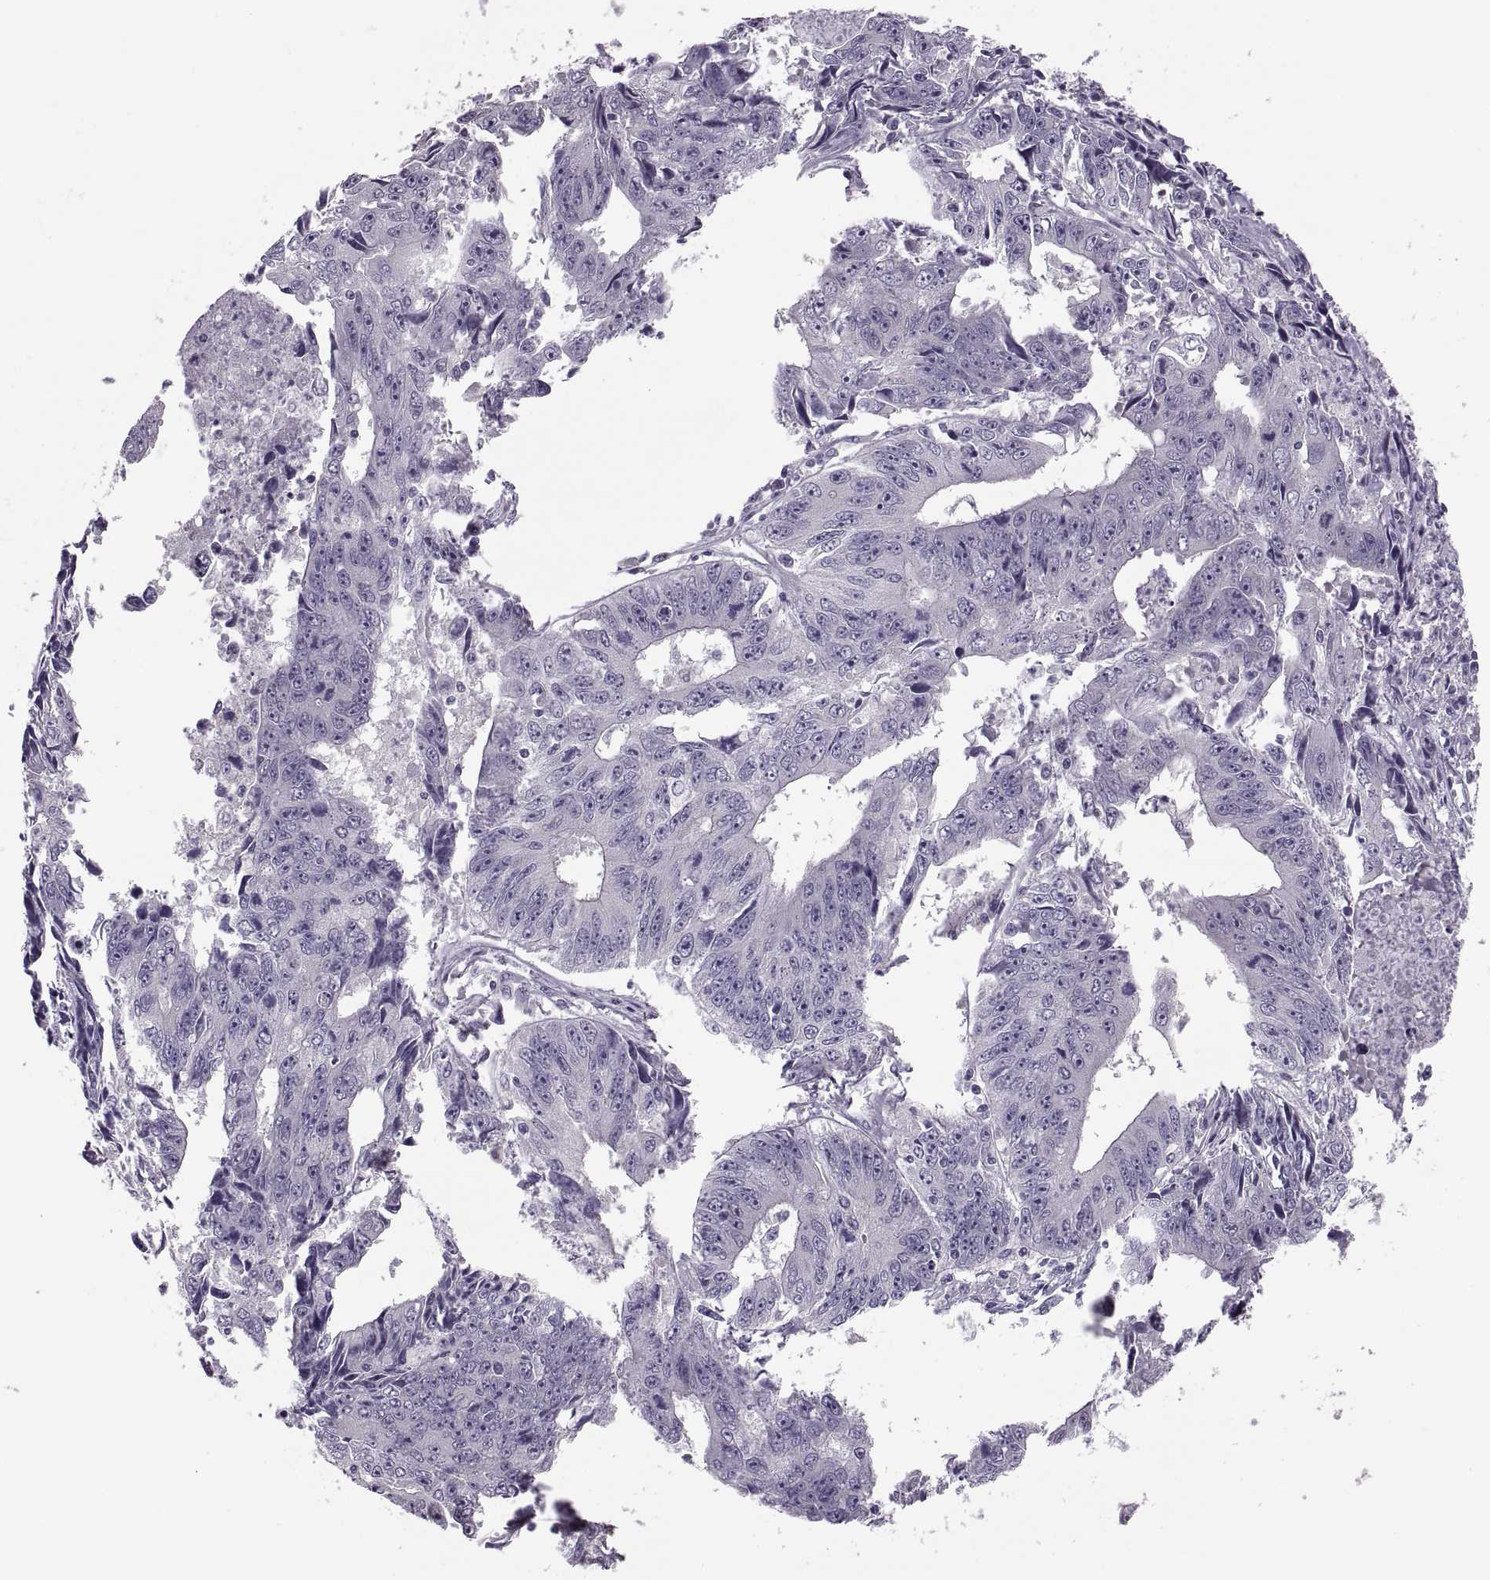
{"staining": {"intensity": "negative", "quantity": "none", "location": "none"}, "tissue": "liver cancer", "cell_type": "Tumor cells", "image_type": "cancer", "snomed": [{"axis": "morphology", "description": "Cholangiocarcinoma"}, {"axis": "topography", "description": "Liver"}], "caption": "Immunohistochemical staining of human liver cholangiocarcinoma shows no significant positivity in tumor cells. (Stains: DAB IHC with hematoxylin counter stain, Microscopy: brightfield microscopy at high magnification).", "gene": "PRSS54", "patient": {"sex": "male", "age": 65}}